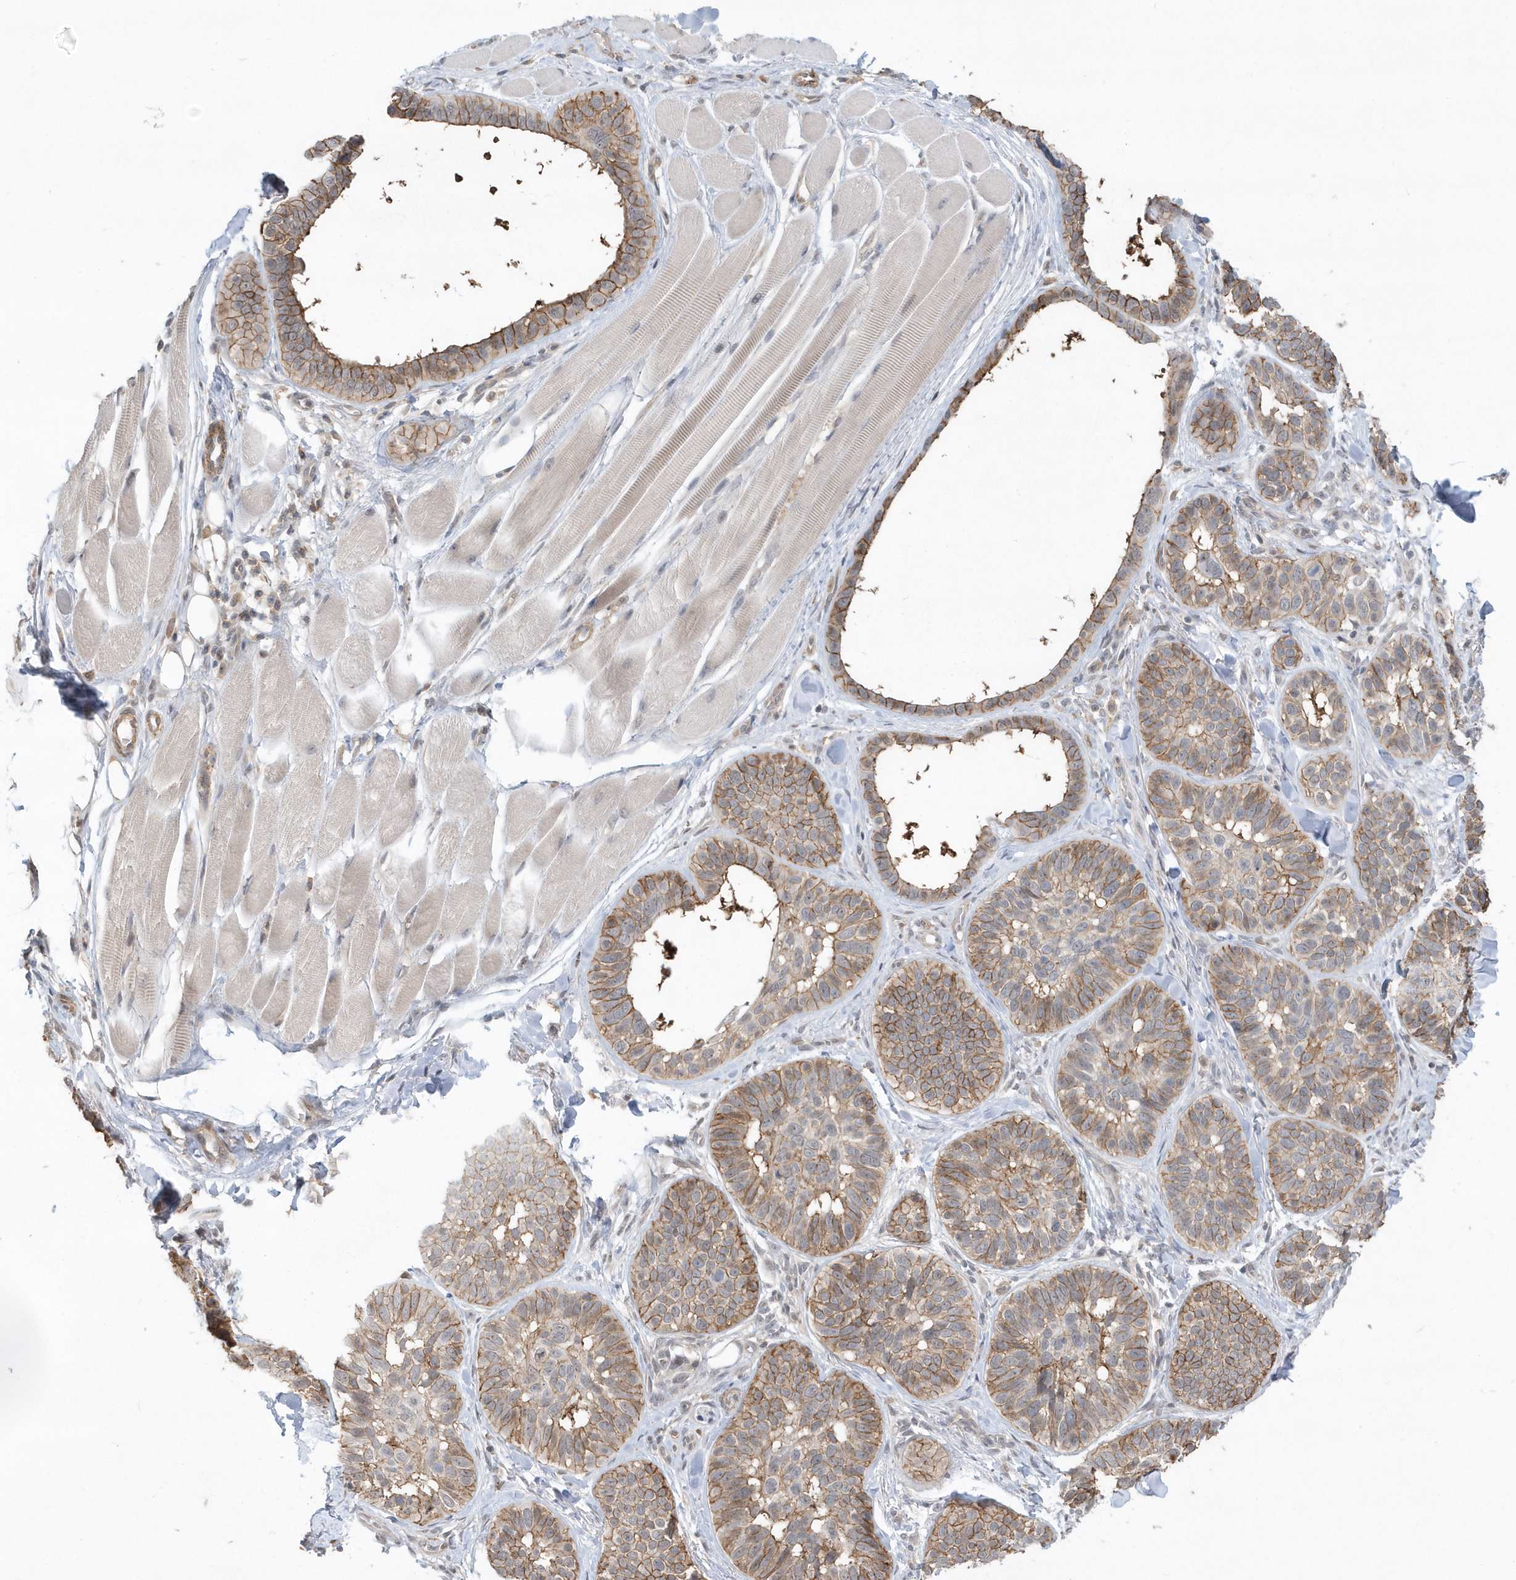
{"staining": {"intensity": "moderate", "quantity": ">75%", "location": "cytoplasmic/membranous"}, "tissue": "skin cancer", "cell_type": "Tumor cells", "image_type": "cancer", "snomed": [{"axis": "morphology", "description": "Basal cell carcinoma"}, {"axis": "topography", "description": "Skin"}], "caption": "Moderate cytoplasmic/membranous protein expression is present in approximately >75% of tumor cells in skin basal cell carcinoma.", "gene": "CRIP3", "patient": {"sex": "male", "age": 62}}